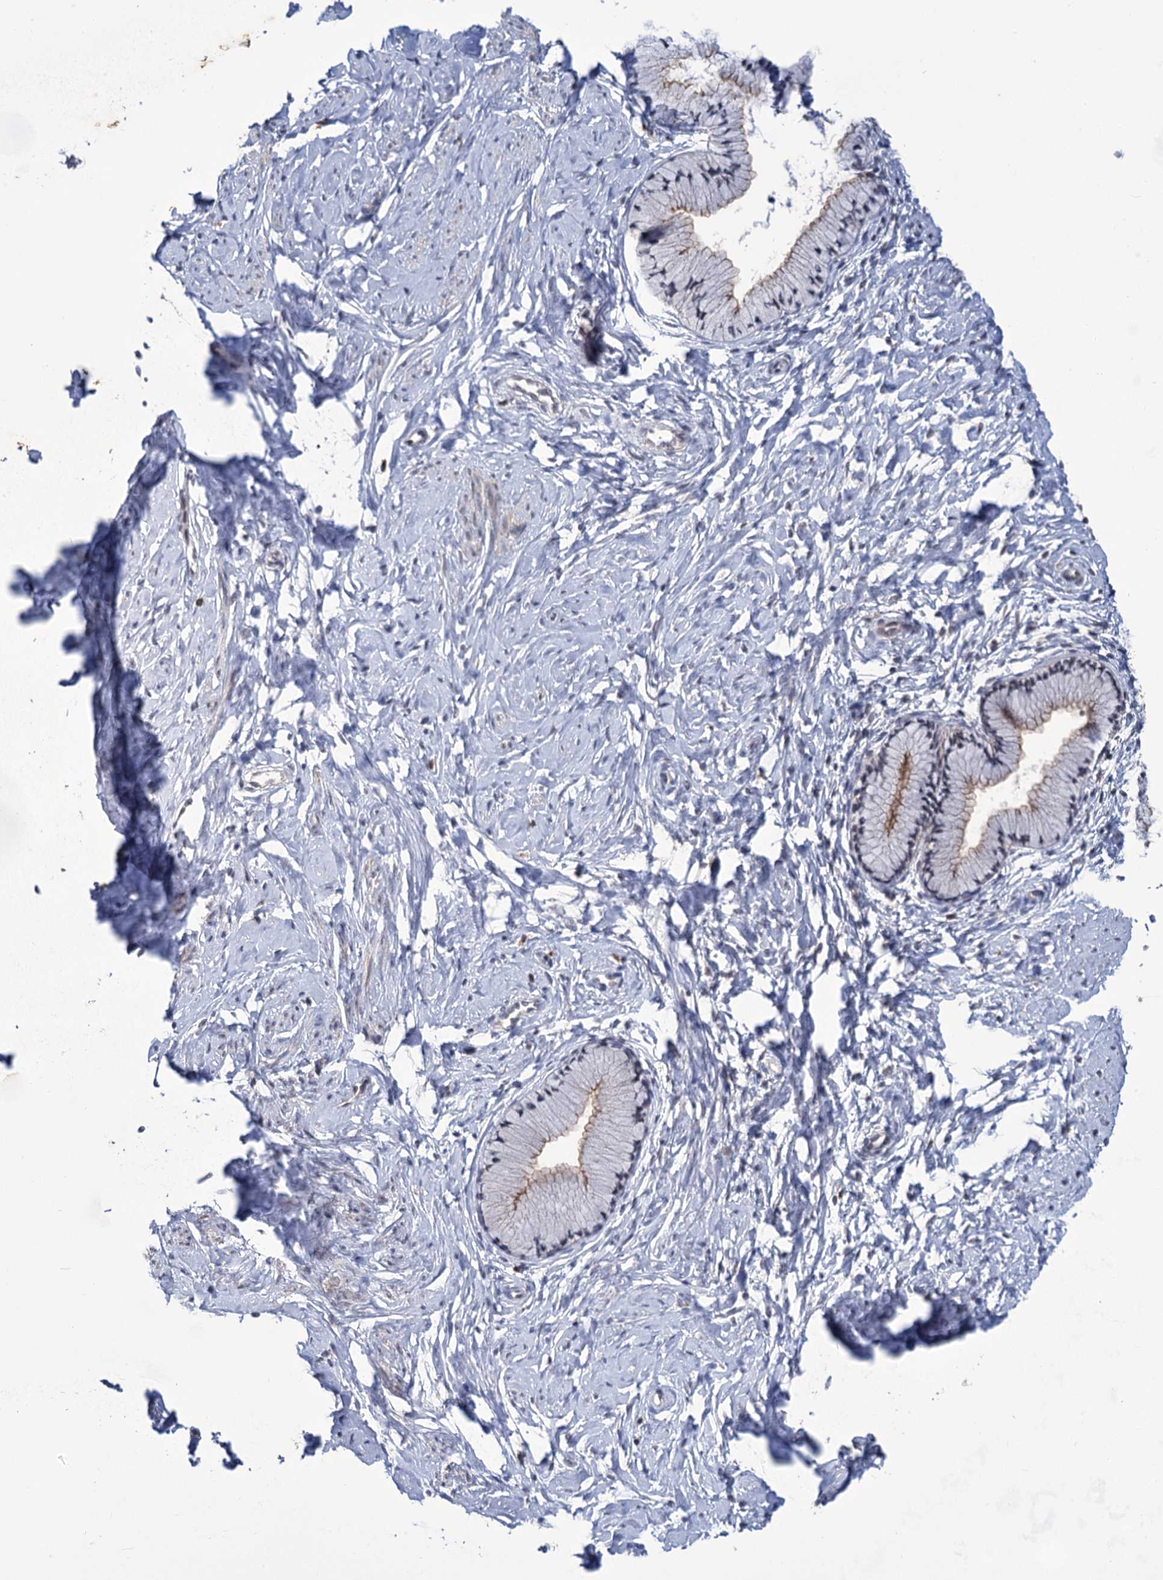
{"staining": {"intensity": "weak", "quantity": "<25%", "location": "cytoplasmic/membranous"}, "tissue": "cervix", "cell_type": "Glandular cells", "image_type": "normal", "snomed": [{"axis": "morphology", "description": "Normal tissue, NOS"}, {"axis": "topography", "description": "Cervix"}], "caption": "DAB (3,3'-diaminobenzidine) immunohistochemical staining of unremarkable human cervix exhibits no significant staining in glandular cells. (Brightfield microscopy of DAB (3,3'-diaminobenzidine) IHC at high magnification).", "gene": "TTC17", "patient": {"sex": "female", "age": 33}}